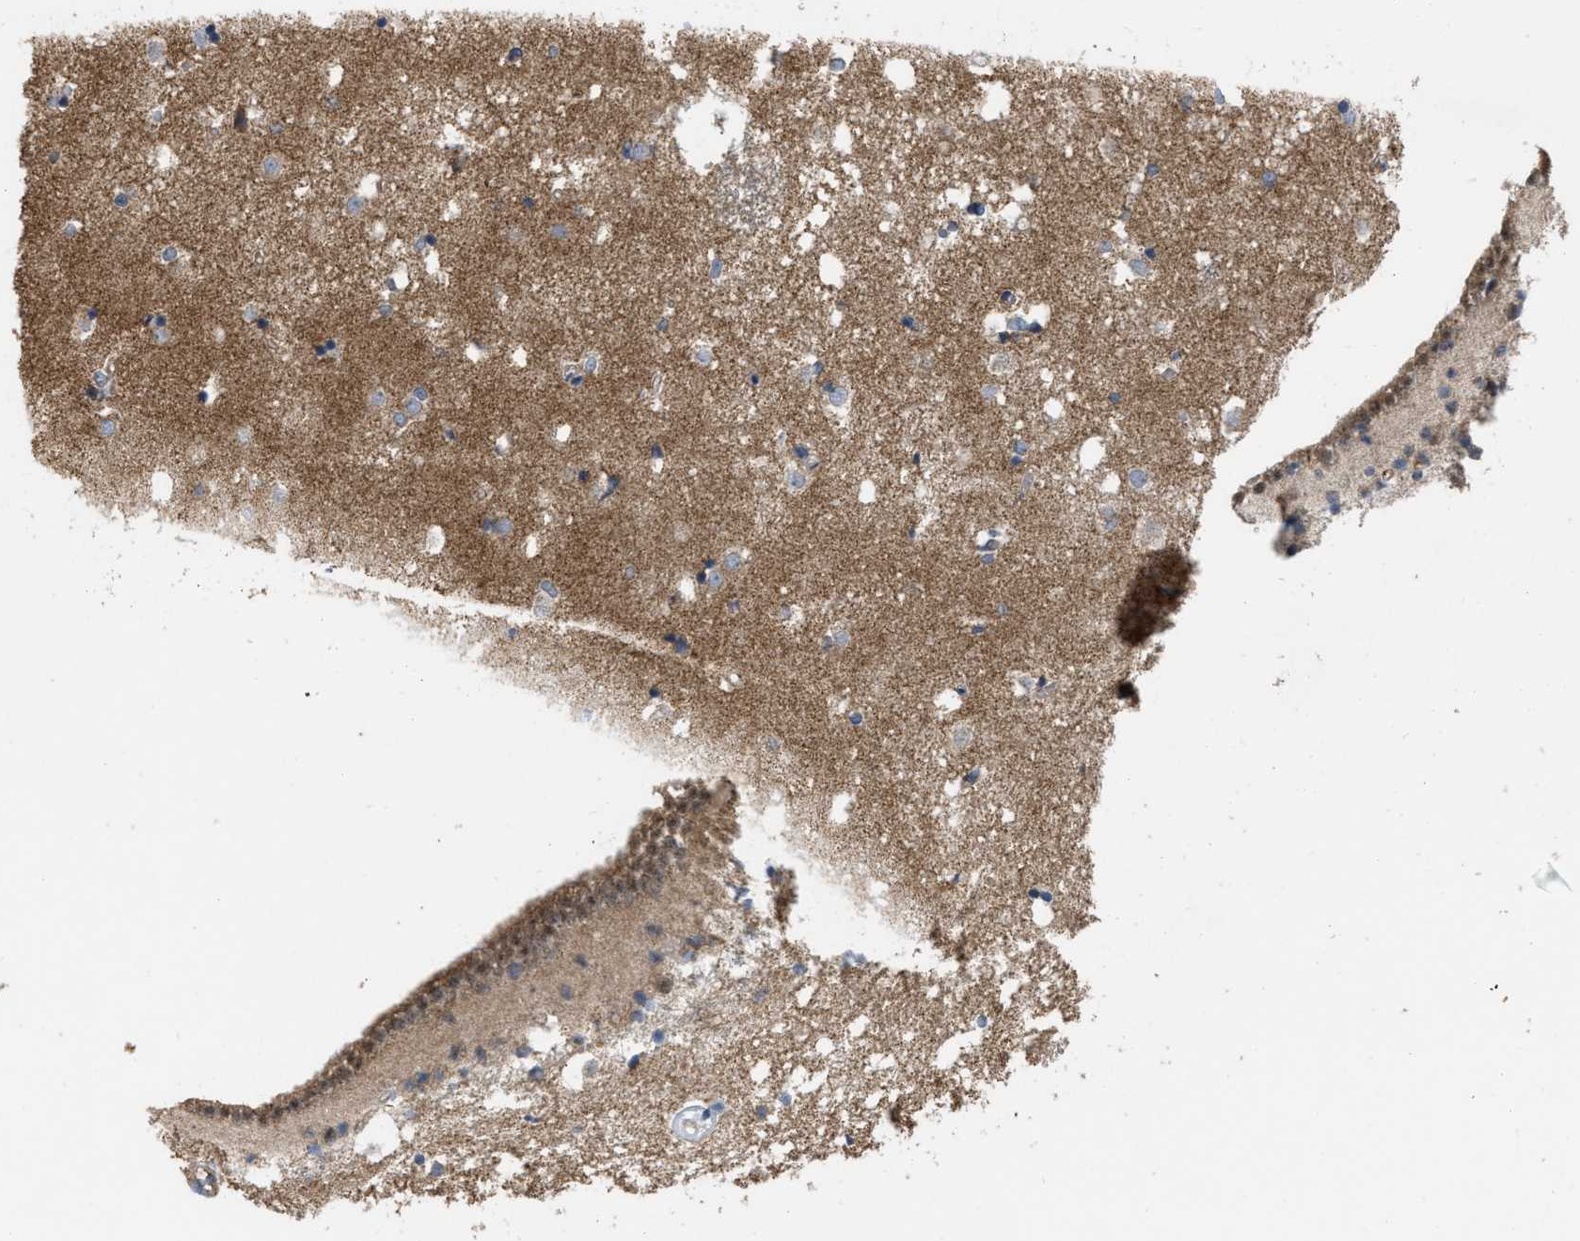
{"staining": {"intensity": "negative", "quantity": "none", "location": "none"}, "tissue": "caudate", "cell_type": "Glial cells", "image_type": "normal", "snomed": [{"axis": "morphology", "description": "Normal tissue, NOS"}, {"axis": "topography", "description": "Lateral ventricle wall"}], "caption": "Immunohistochemistry (IHC) image of normal caudate: caudate stained with DAB exhibits no significant protein expression in glial cells.", "gene": "NAPEPLD", "patient": {"sex": "male", "age": 45}}